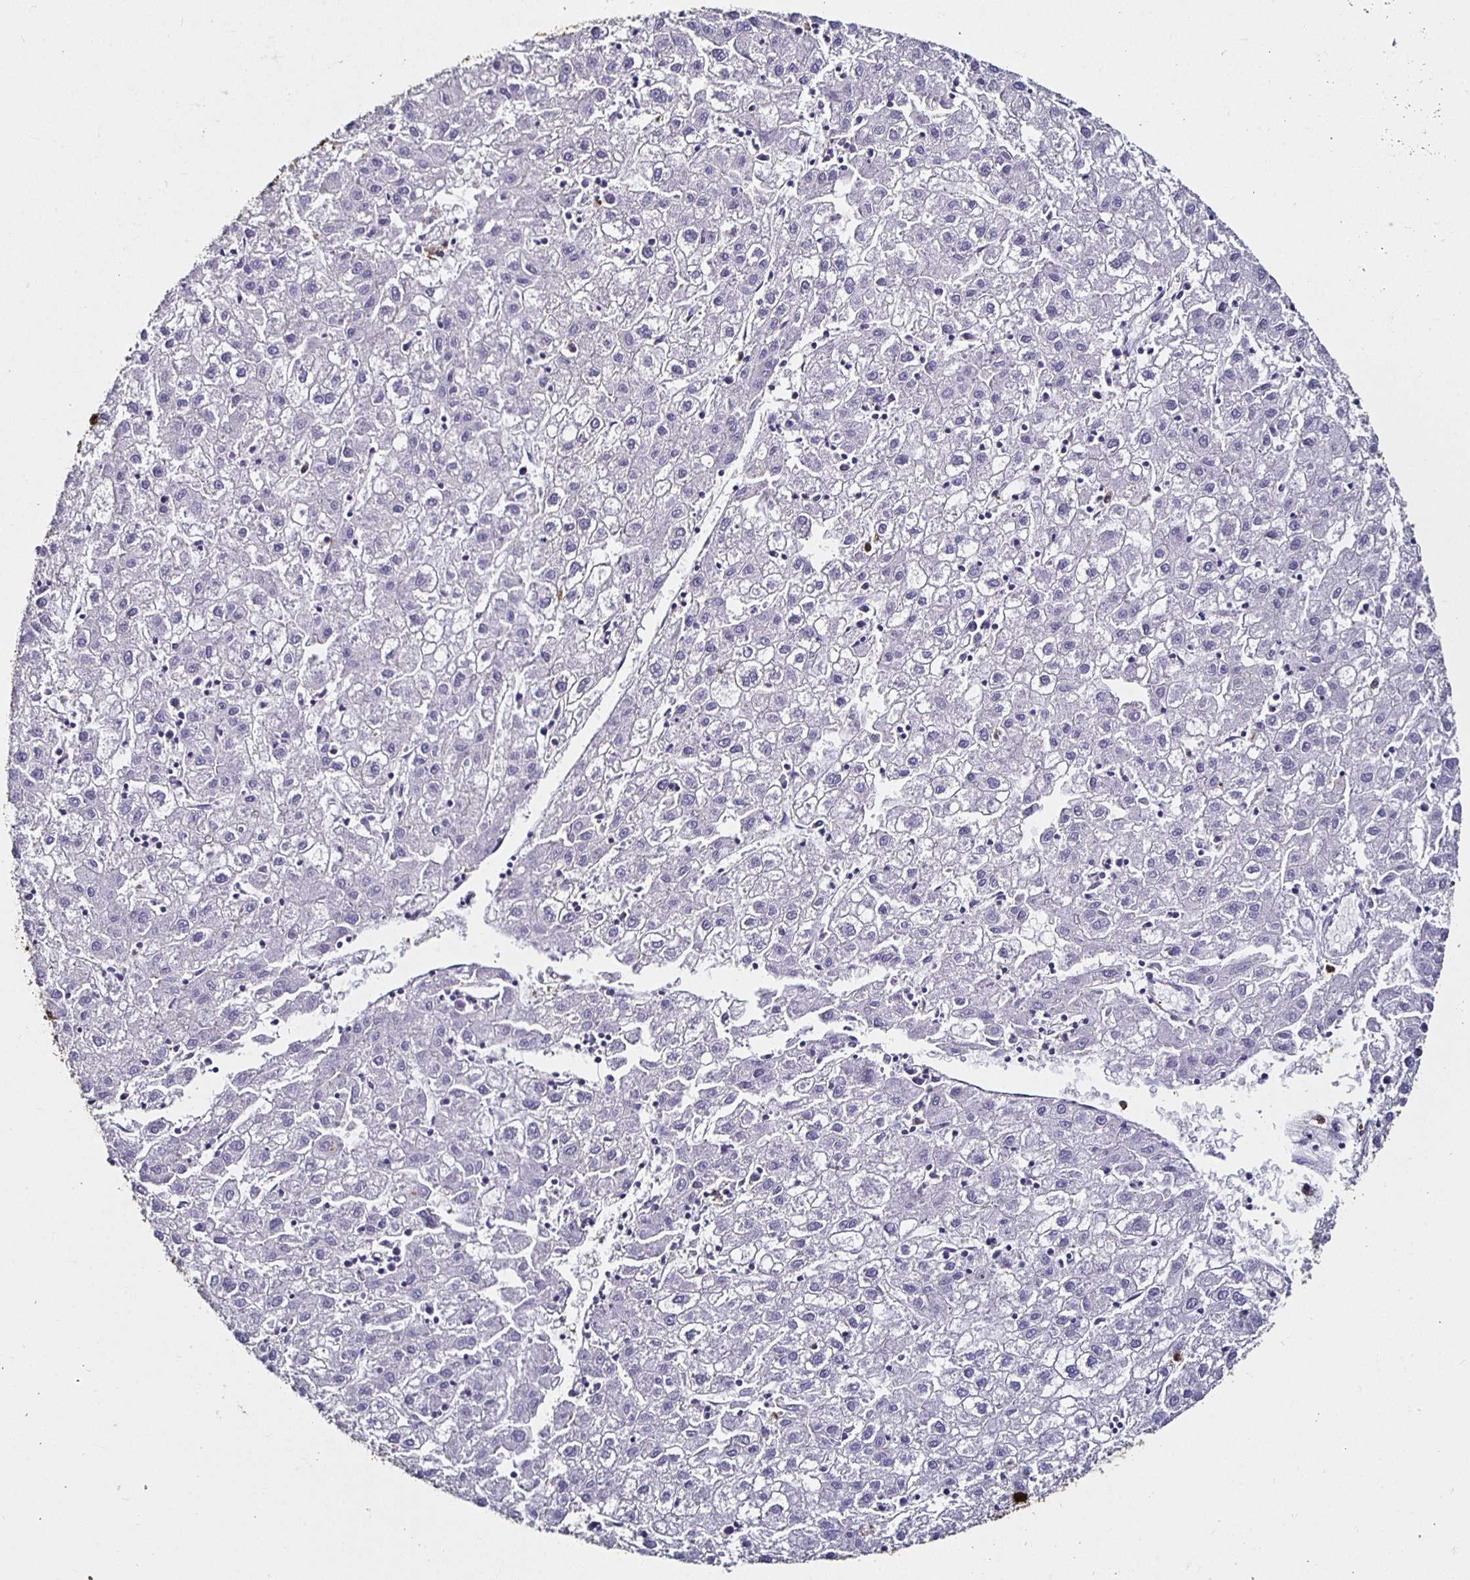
{"staining": {"intensity": "negative", "quantity": "none", "location": "none"}, "tissue": "liver cancer", "cell_type": "Tumor cells", "image_type": "cancer", "snomed": [{"axis": "morphology", "description": "Carcinoma, Hepatocellular, NOS"}, {"axis": "topography", "description": "Liver"}], "caption": "DAB immunohistochemical staining of human liver cancer displays no significant positivity in tumor cells. (DAB (3,3'-diaminobenzidine) IHC visualized using brightfield microscopy, high magnification).", "gene": "TLR4", "patient": {"sex": "male", "age": 72}}